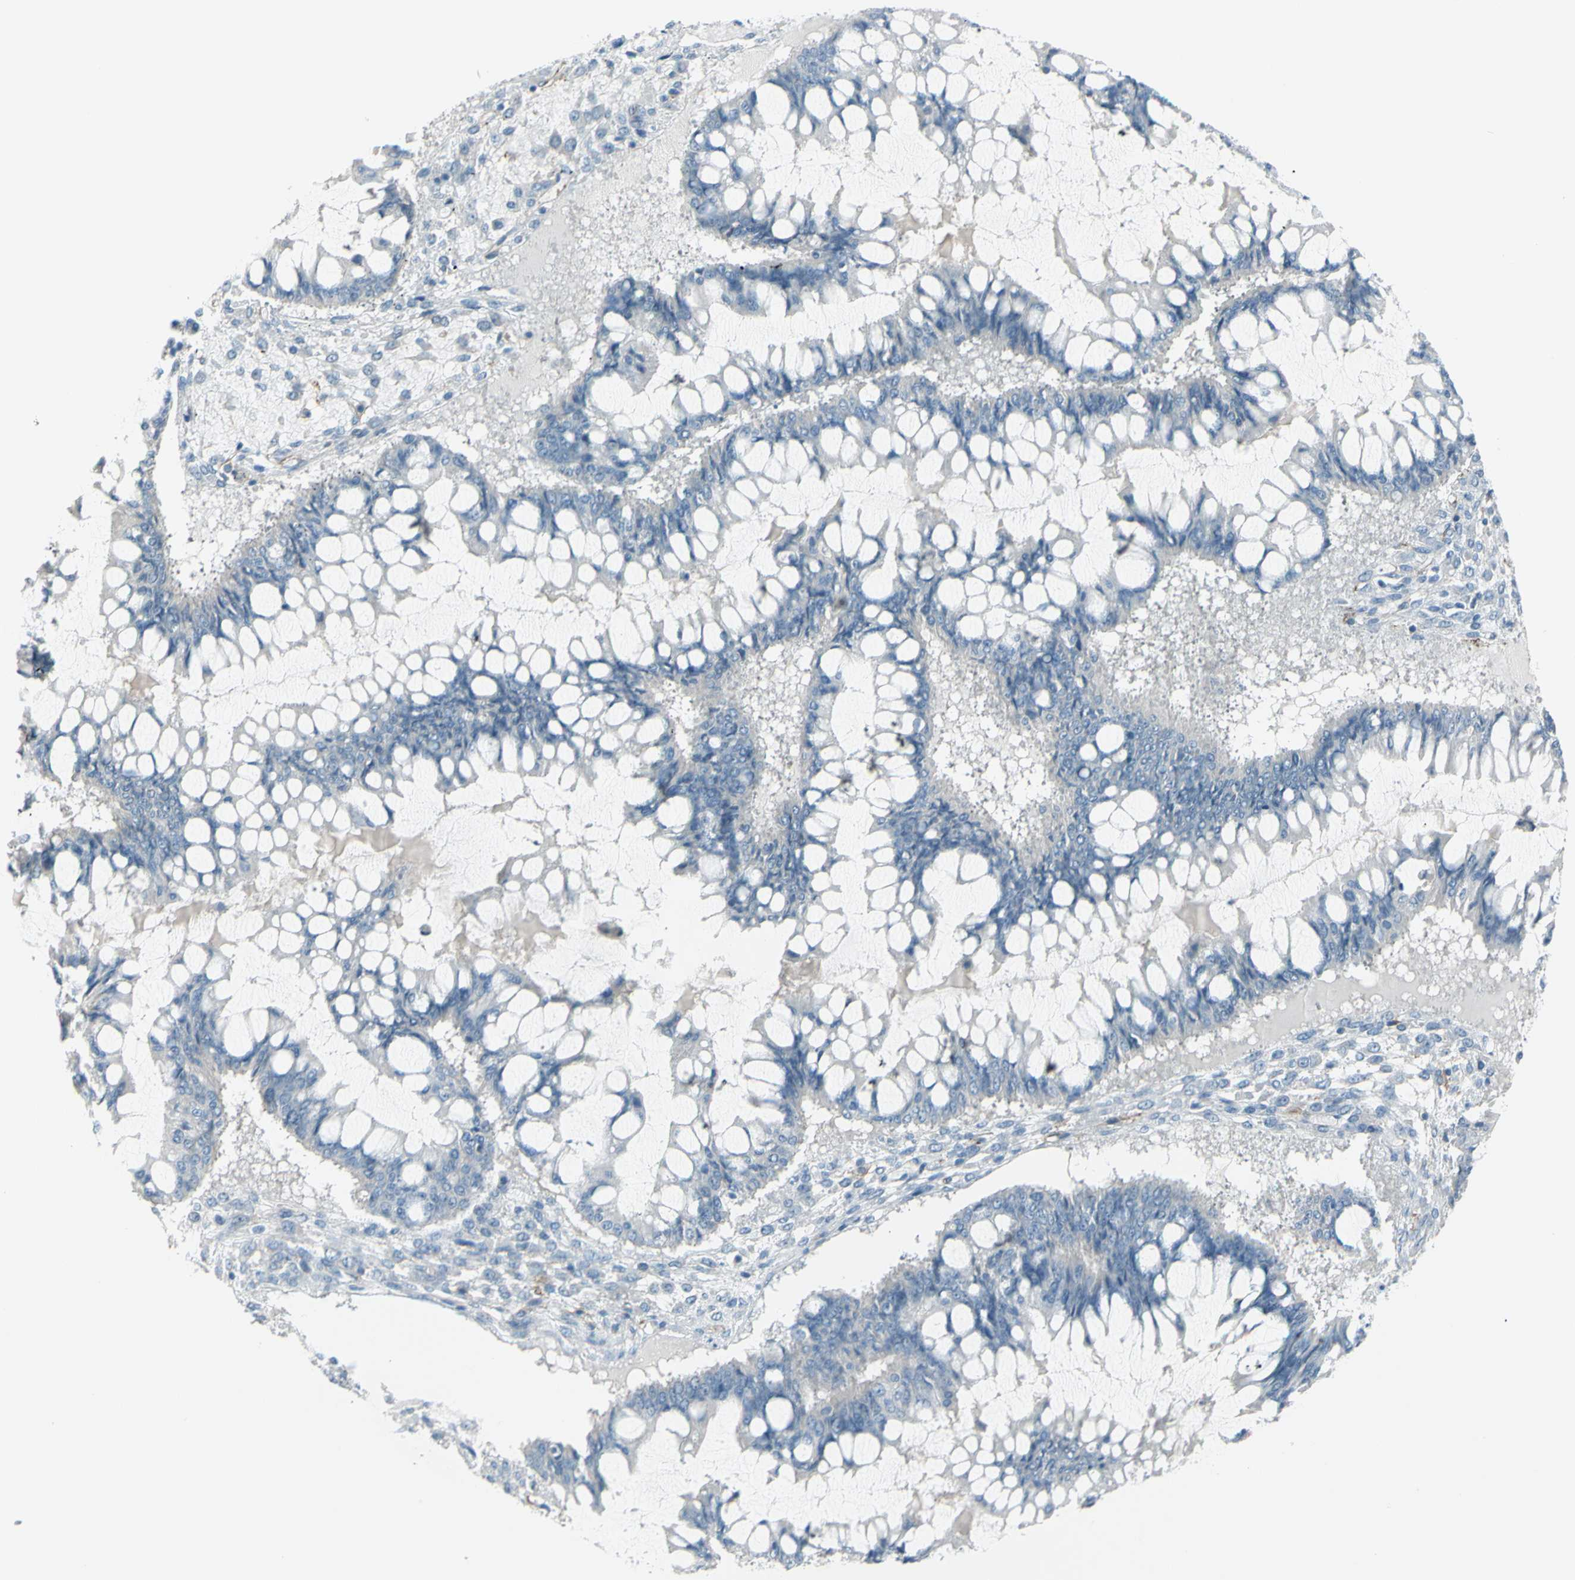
{"staining": {"intensity": "negative", "quantity": "none", "location": "none"}, "tissue": "ovarian cancer", "cell_type": "Tumor cells", "image_type": "cancer", "snomed": [{"axis": "morphology", "description": "Cystadenocarcinoma, mucinous, NOS"}, {"axis": "topography", "description": "Ovary"}], "caption": "Immunohistochemical staining of human mucinous cystadenocarcinoma (ovarian) exhibits no significant positivity in tumor cells.", "gene": "GPR34", "patient": {"sex": "female", "age": 73}}